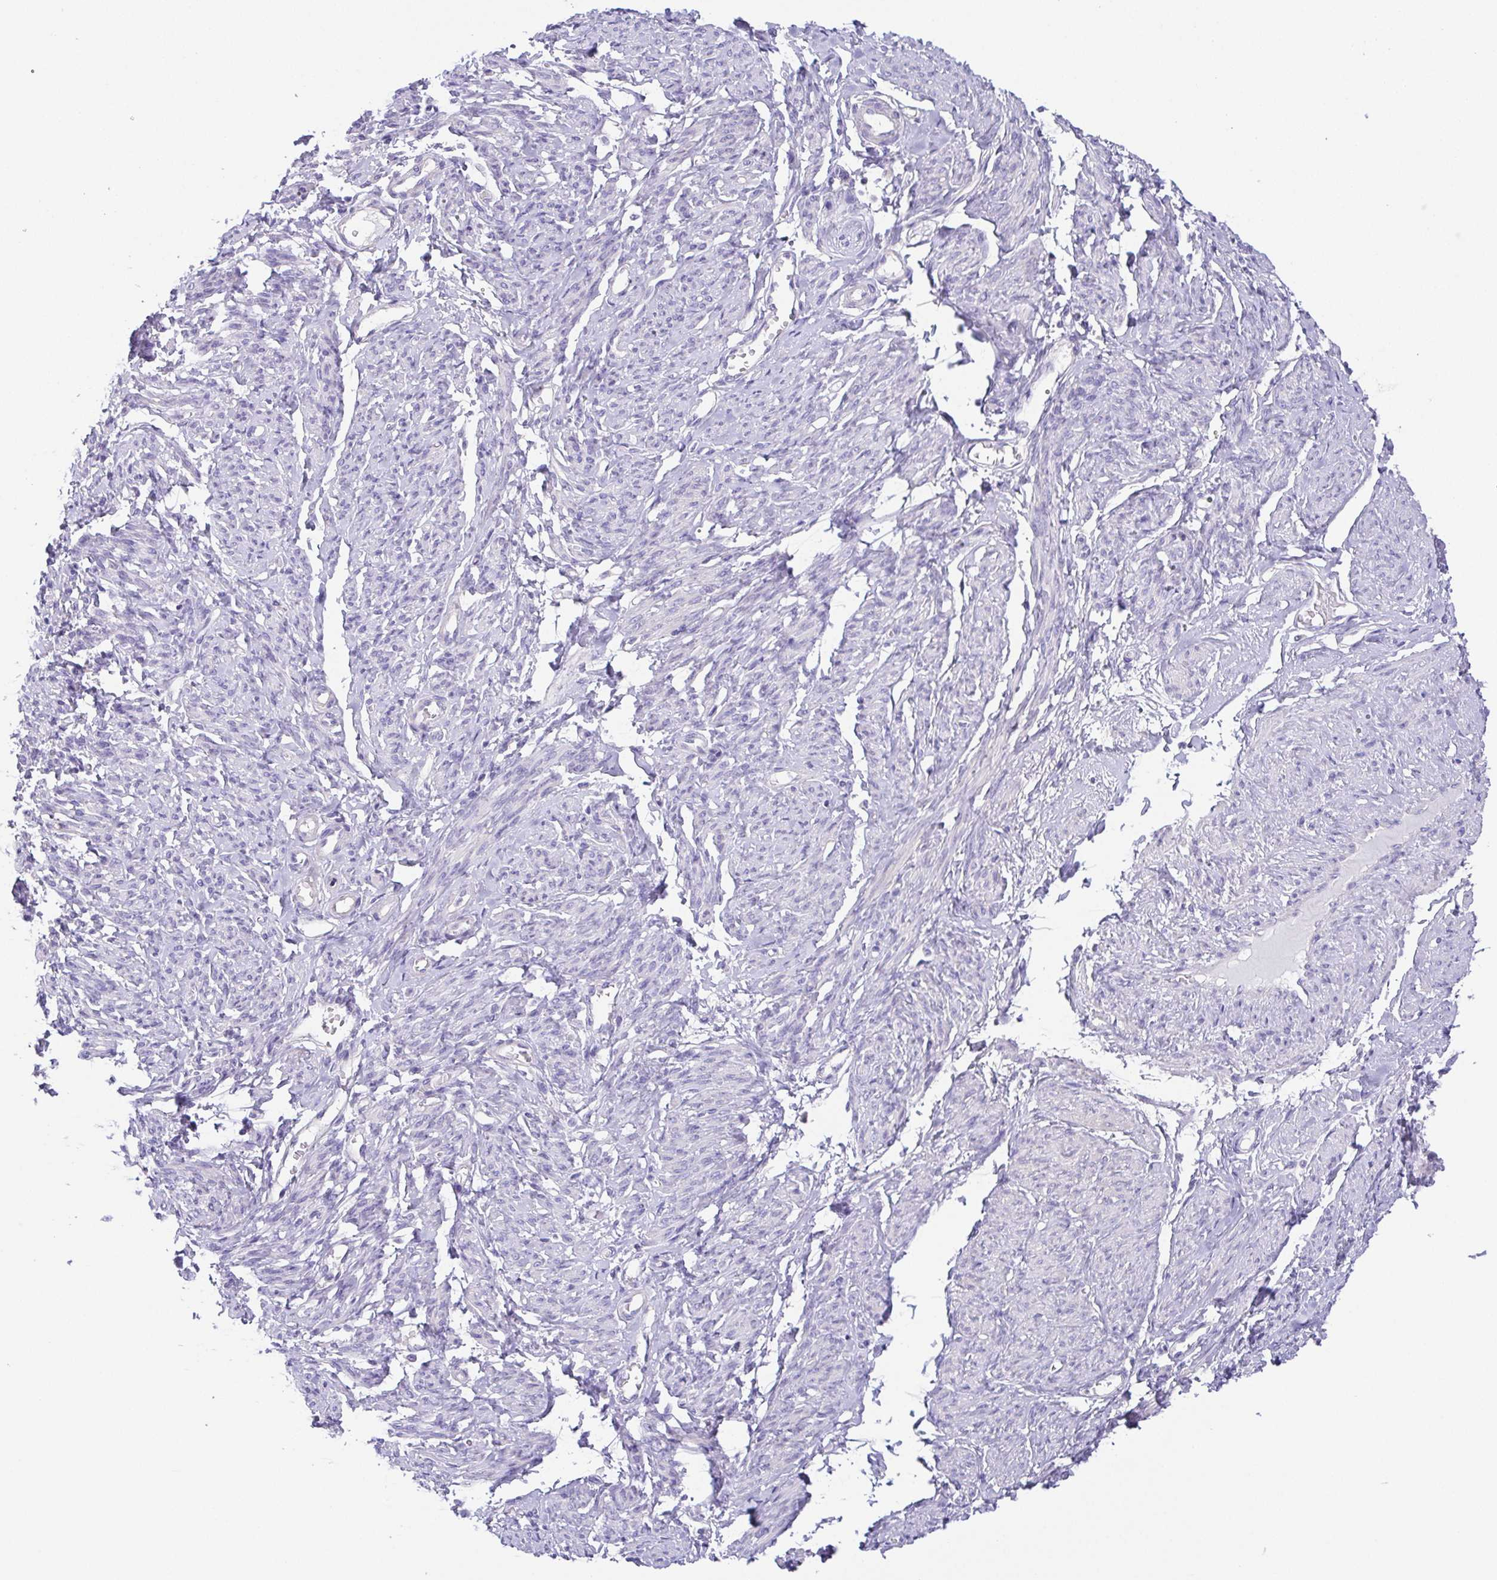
{"staining": {"intensity": "negative", "quantity": "none", "location": "none"}, "tissue": "smooth muscle", "cell_type": "Smooth muscle cells", "image_type": "normal", "snomed": [{"axis": "morphology", "description": "Normal tissue, NOS"}, {"axis": "topography", "description": "Smooth muscle"}], "caption": "This is a photomicrograph of IHC staining of benign smooth muscle, which shows no staining in smooth muscle cells.", "gene": "PKDREJ", "patient": {"sex": "female", "age": 65}}